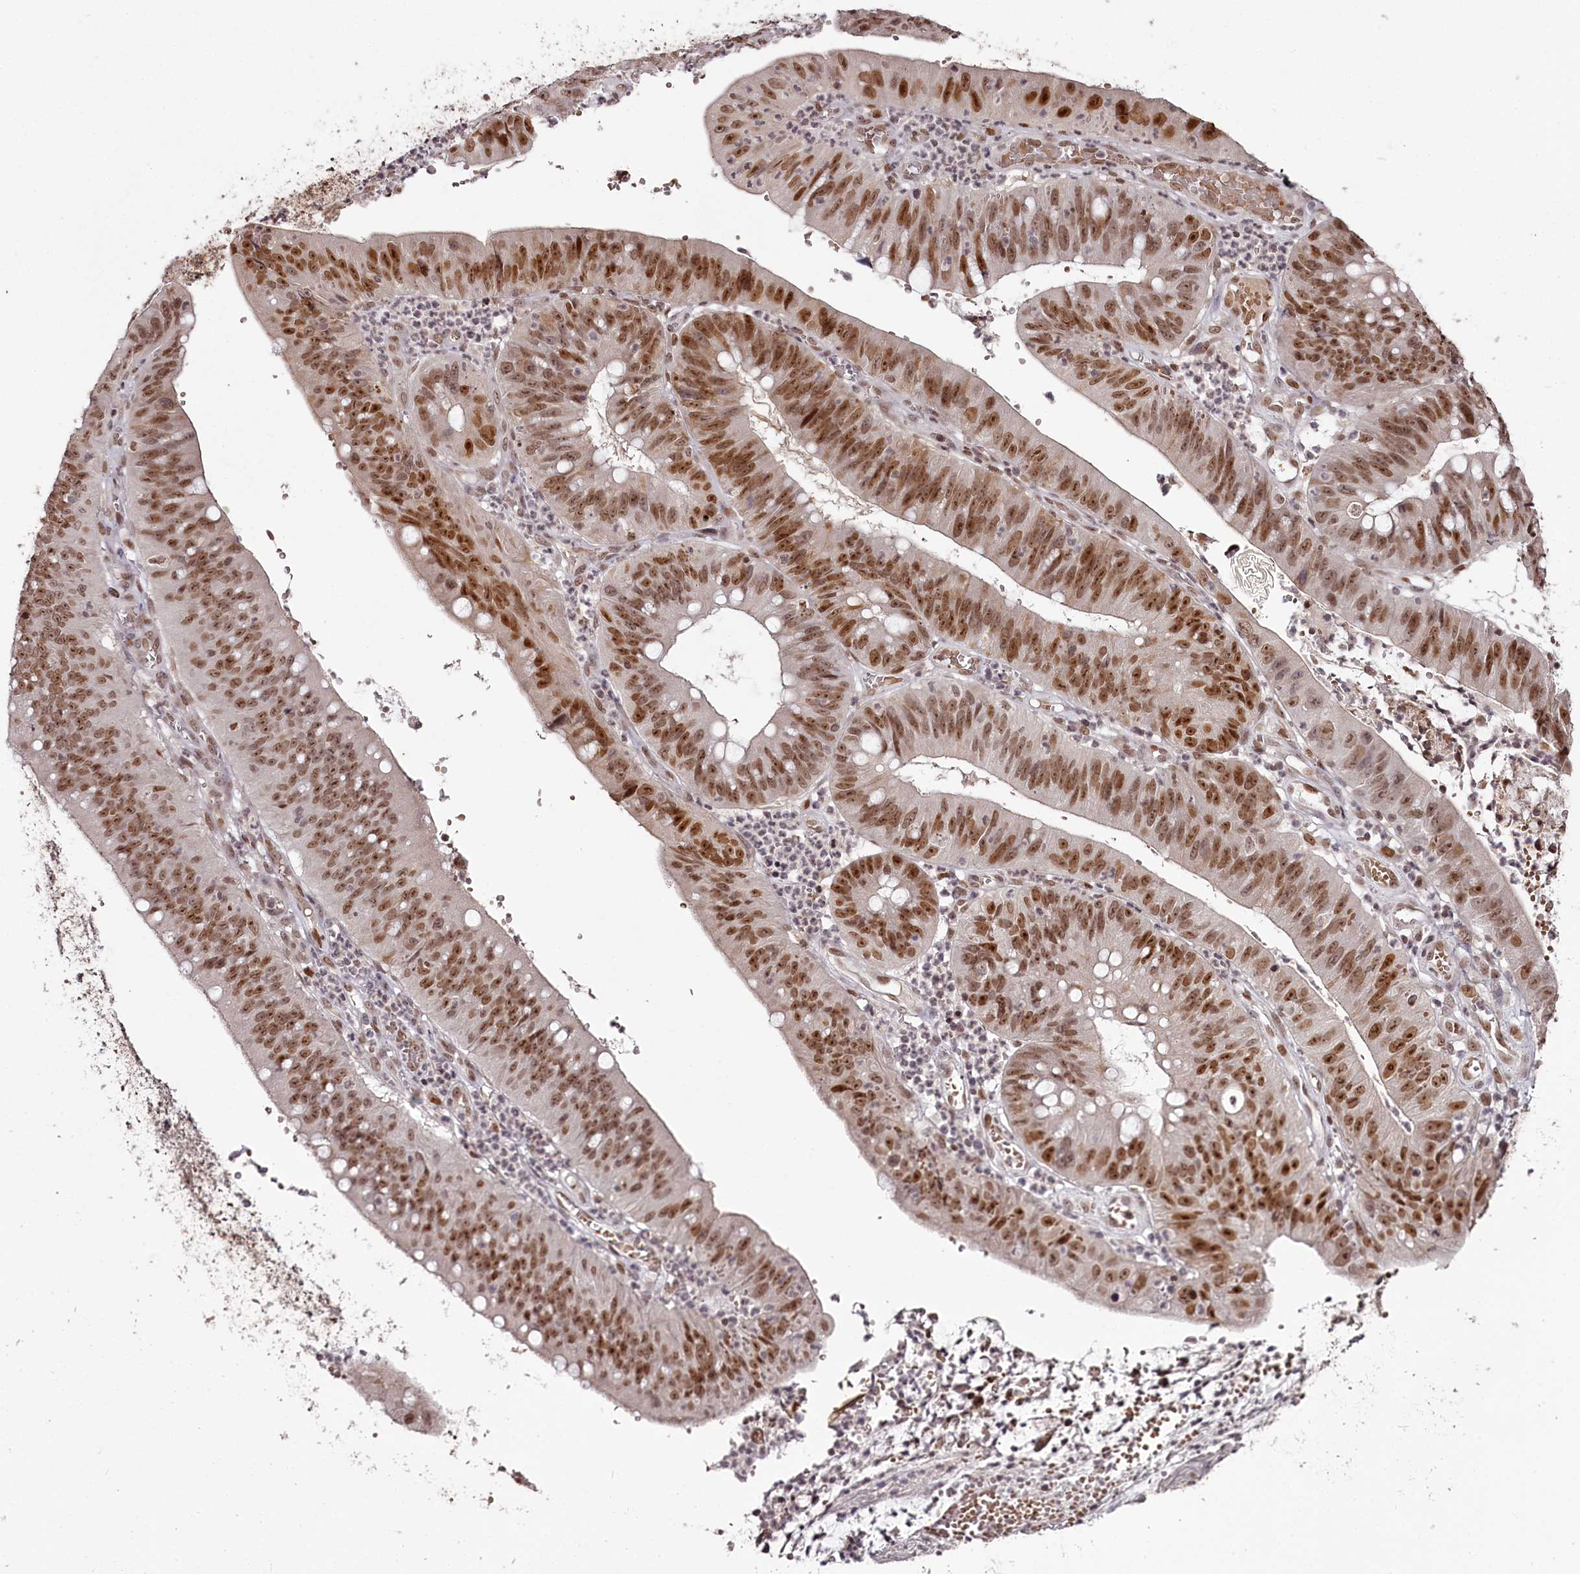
{"staining": {"intensity": "moderate", "quantity": ">75%", "location": "nuclear"}, "tissue": "stomach cancer", "cell_type": "Tumor cells", "image_type": "cancer", "snomed": [{"axis": "morphology", "description": "Adenocarcinoma, NOS"}, {"axis": "topography", "description": "Stomach"}], "caption": "The image displays immunohistochemical staining of stomach cancer. There is moderate nuclear expression is appreciated in approximately >75% of tumor cells.", "gene": "THYN1", "patient": {"sex": "male", "age": 59}}